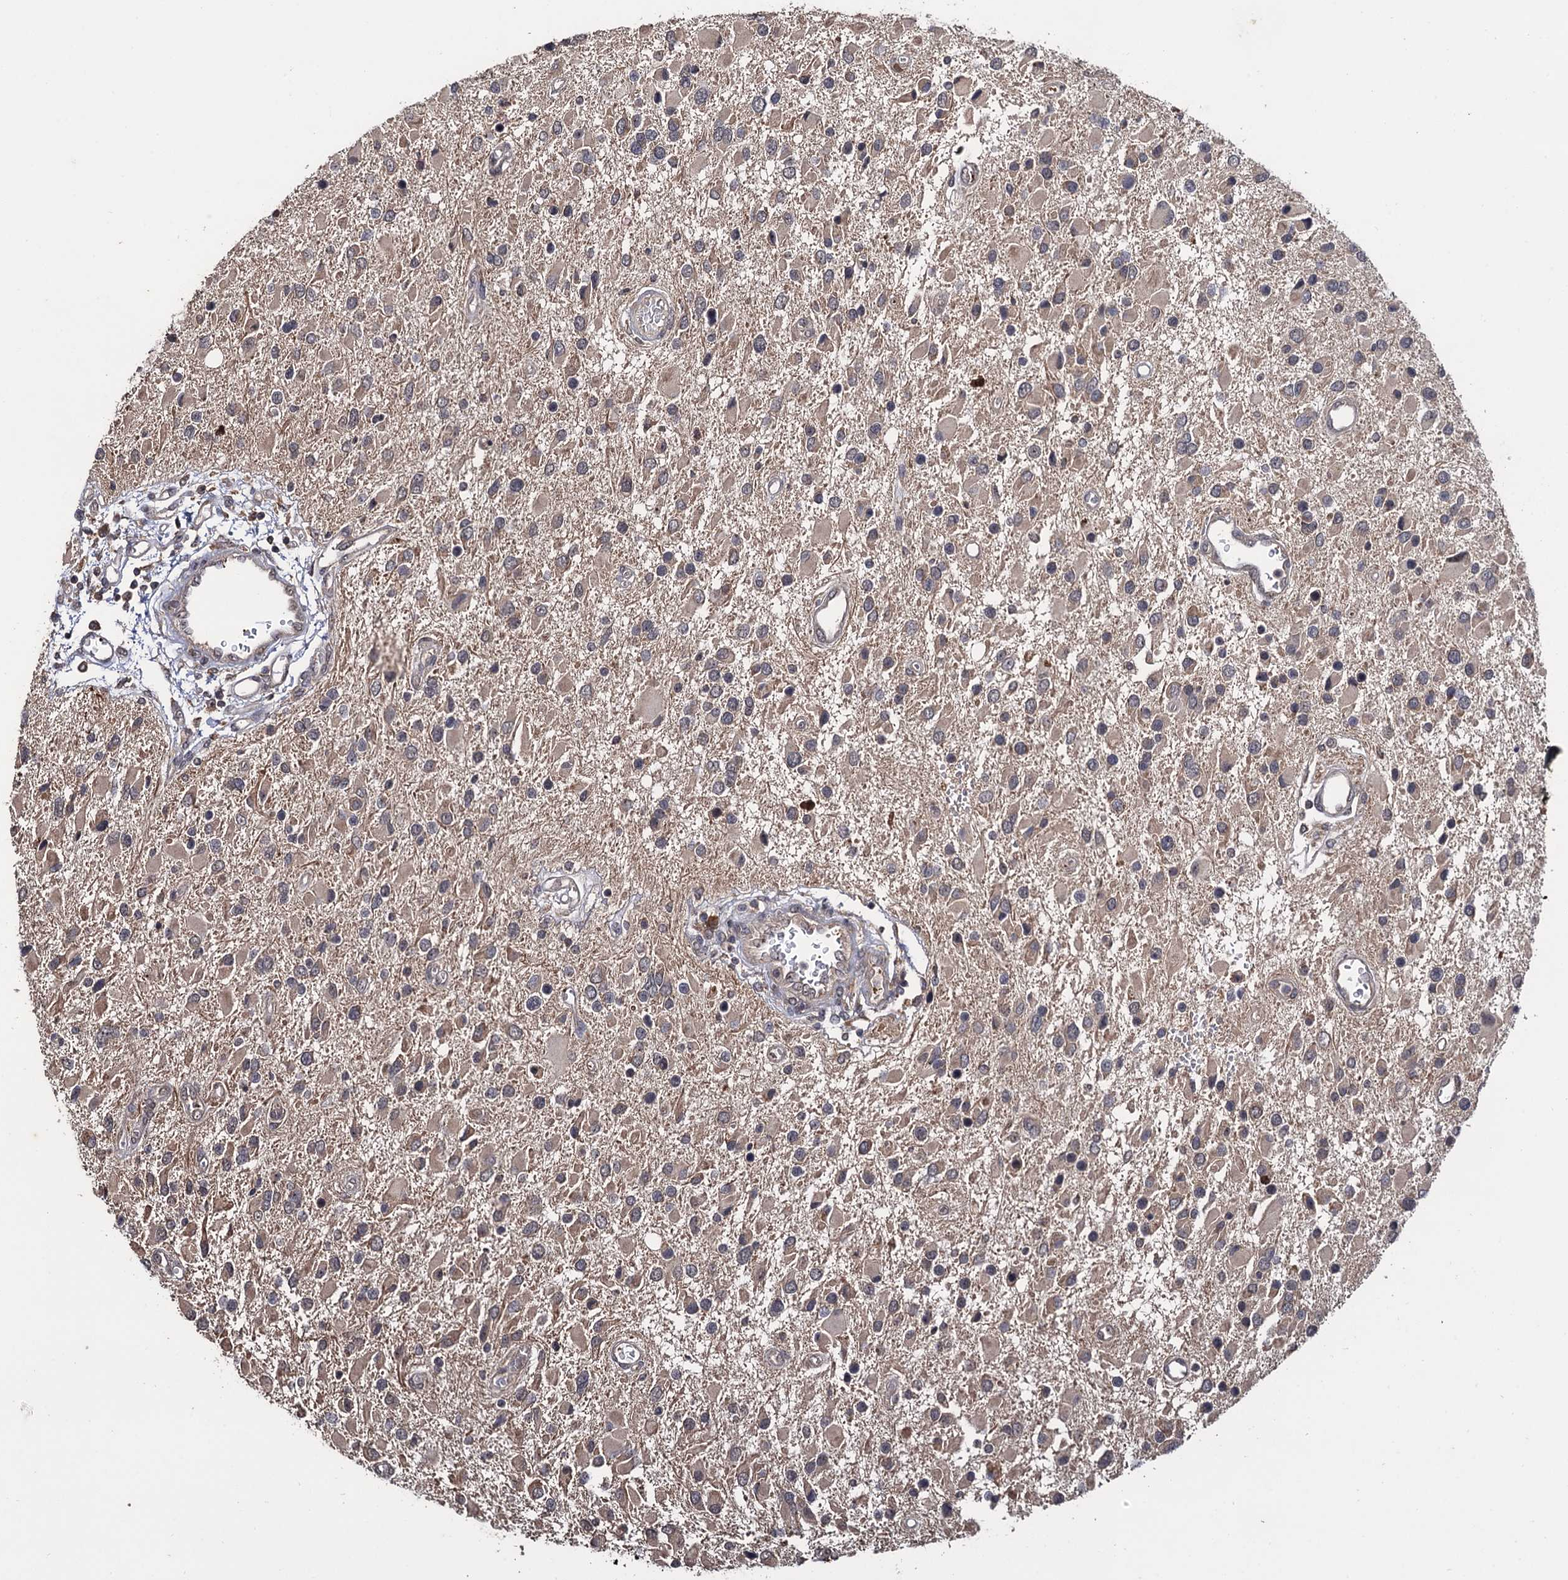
{"staining": {"intensity": "weak", "quantity": "25%-75%", "location": "cytoplasmic/membranous"}, "tissue": "glioma", "cell_type": "Tumor cells", "image_type": "cancer", "snomed": [{"axis": "morphology", "description": "Glioma, malignant, High grade"}, {"axis": "topography", "description": "Brain"}], "caption": "Glioma stained for a protein (brown) demonstrates weak cytoplasmic/membranous positive expression in about 25%-75% of tumor cells.", "gene": "LRRC63", "patient": {"sex": "male", "age": 53}}